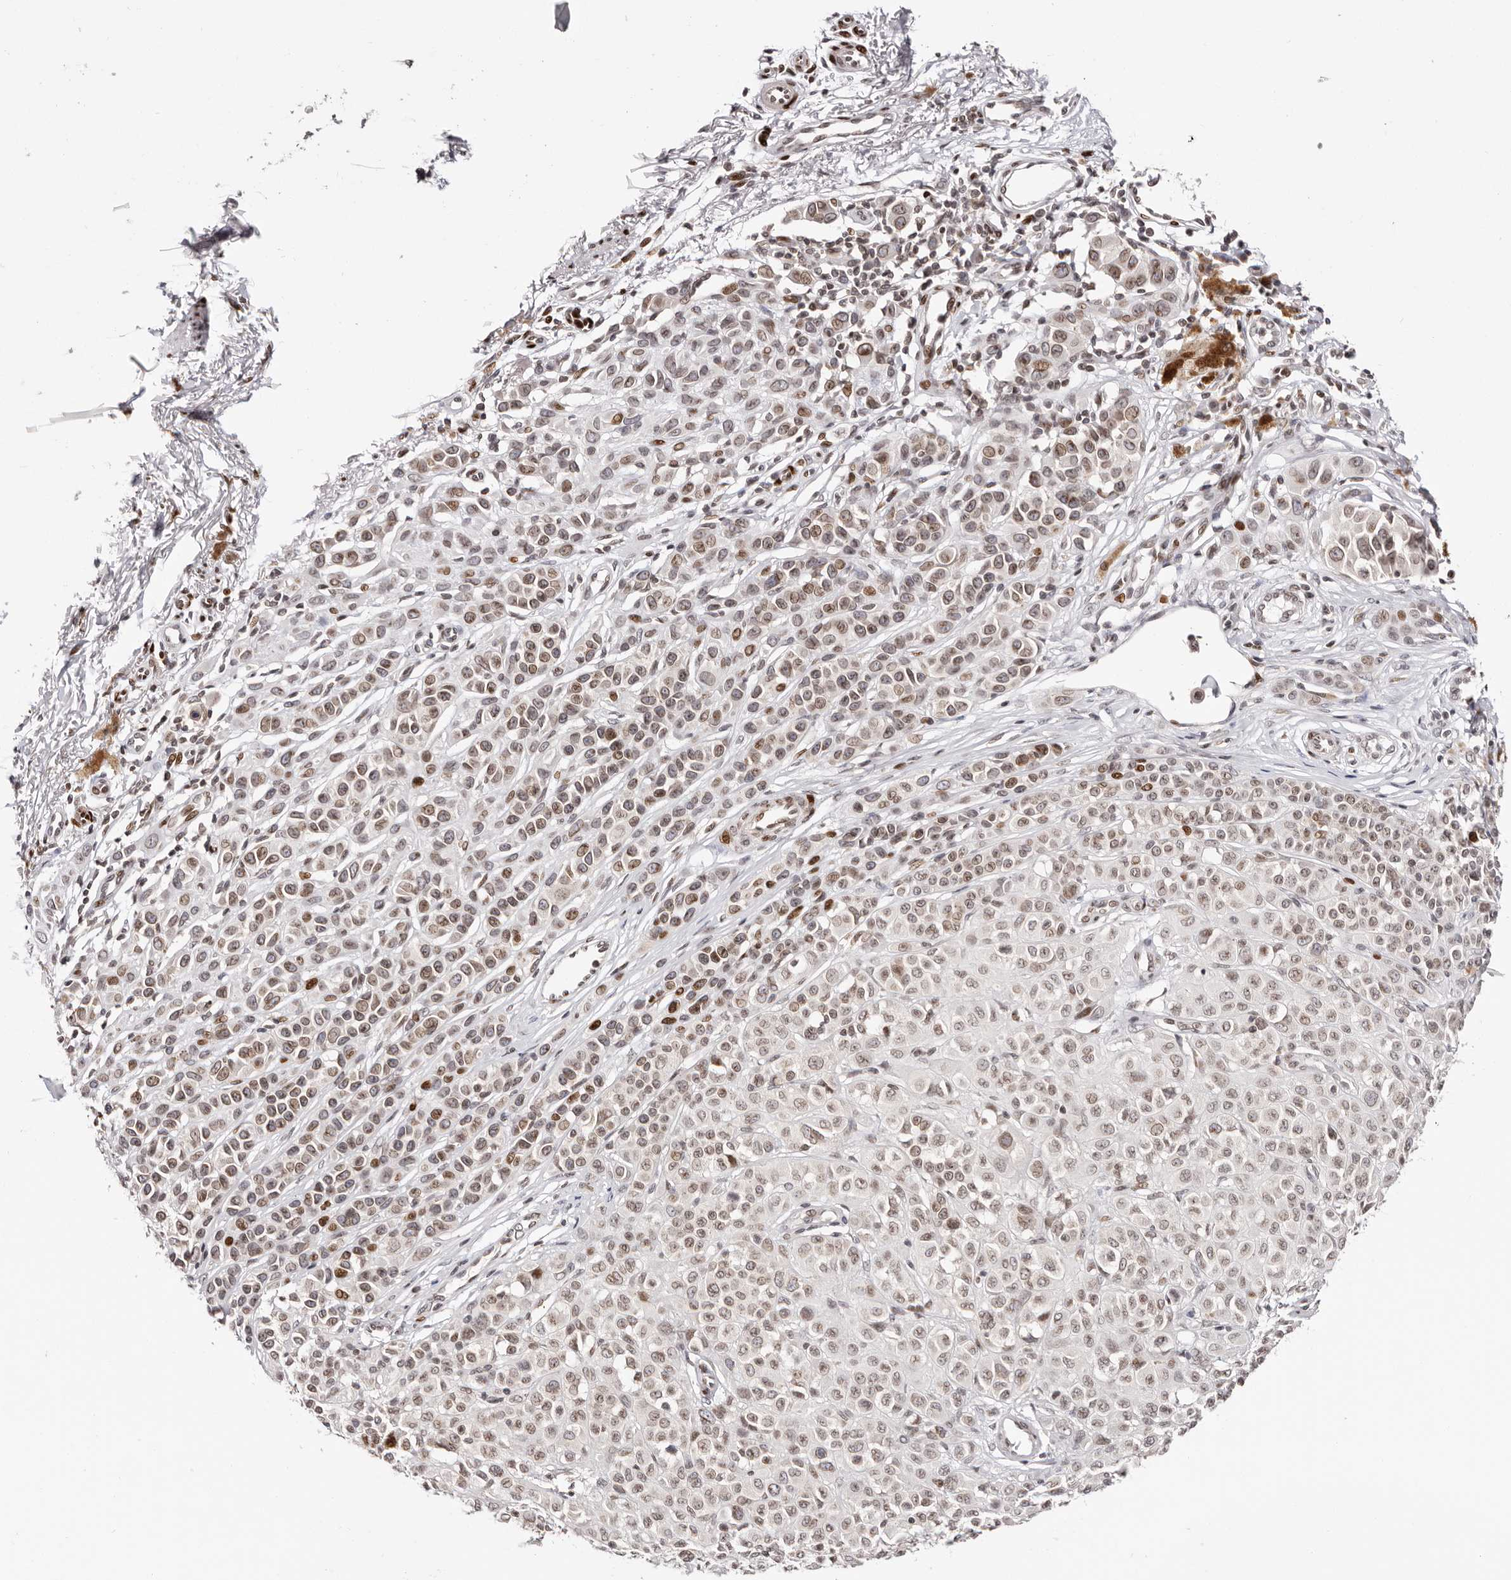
{"staining": {"intensity": "moderate", "quantity": ">75%", "location": "cytoplasmic/membranous,nuclear"}, "tissue": "melanoma", "cell_type": "Tumor cells", "image_type": "cancer", "snomed": [{"axis": "morphology", "description": "Malignant melanoma, NOS"}, {"axis": "topography", "description": "Skin of leg"}], "caption": "Immunohistochemistry of human malignant melanoma exhibits medium levels of moderate cytoplasmic/membranous and nuclear positivity in approximately >75% of tumor cells.", "gene": "NUP153", "patient": {"sex": "female", "age": 72}}